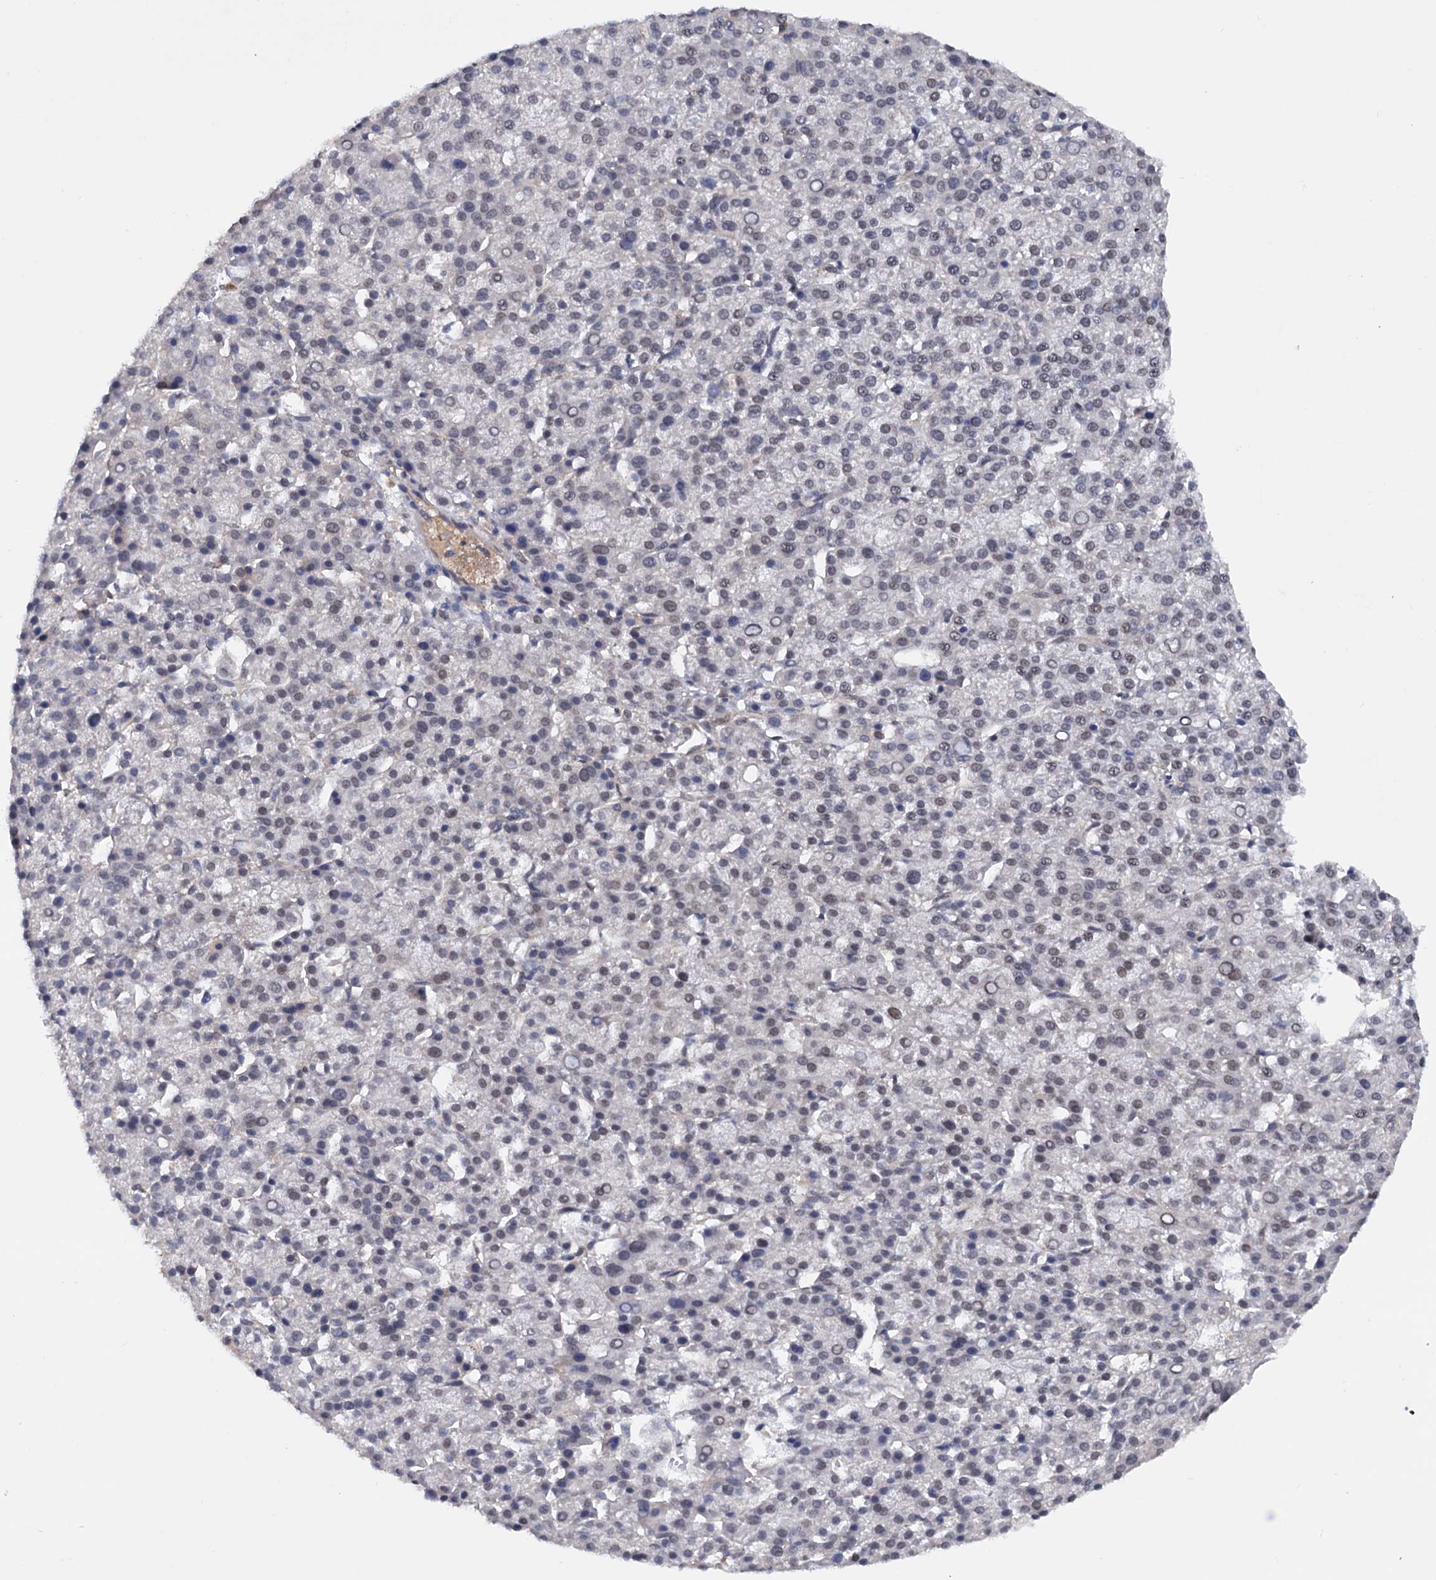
{"staining": {"intensity": "weak", "quantity": "<25%", "location": "nuclear"}, "tissue": "liver cancer", "cell_type": "Tumor cells", "image_type": "cancer", "snomed": [{"axis": "morphology", "description": "Carcinoma, Hepatocellular, NOS"}, {"axis": "topography", "description": "Liver"}], "caption": "Liver cancer (hepatocellular carcinoma) was stained to show a protein in brown. There is no significant expression in tumor cells.", "gene": "TBC1D12", "patient": {"sex": "female", "age": 58}}